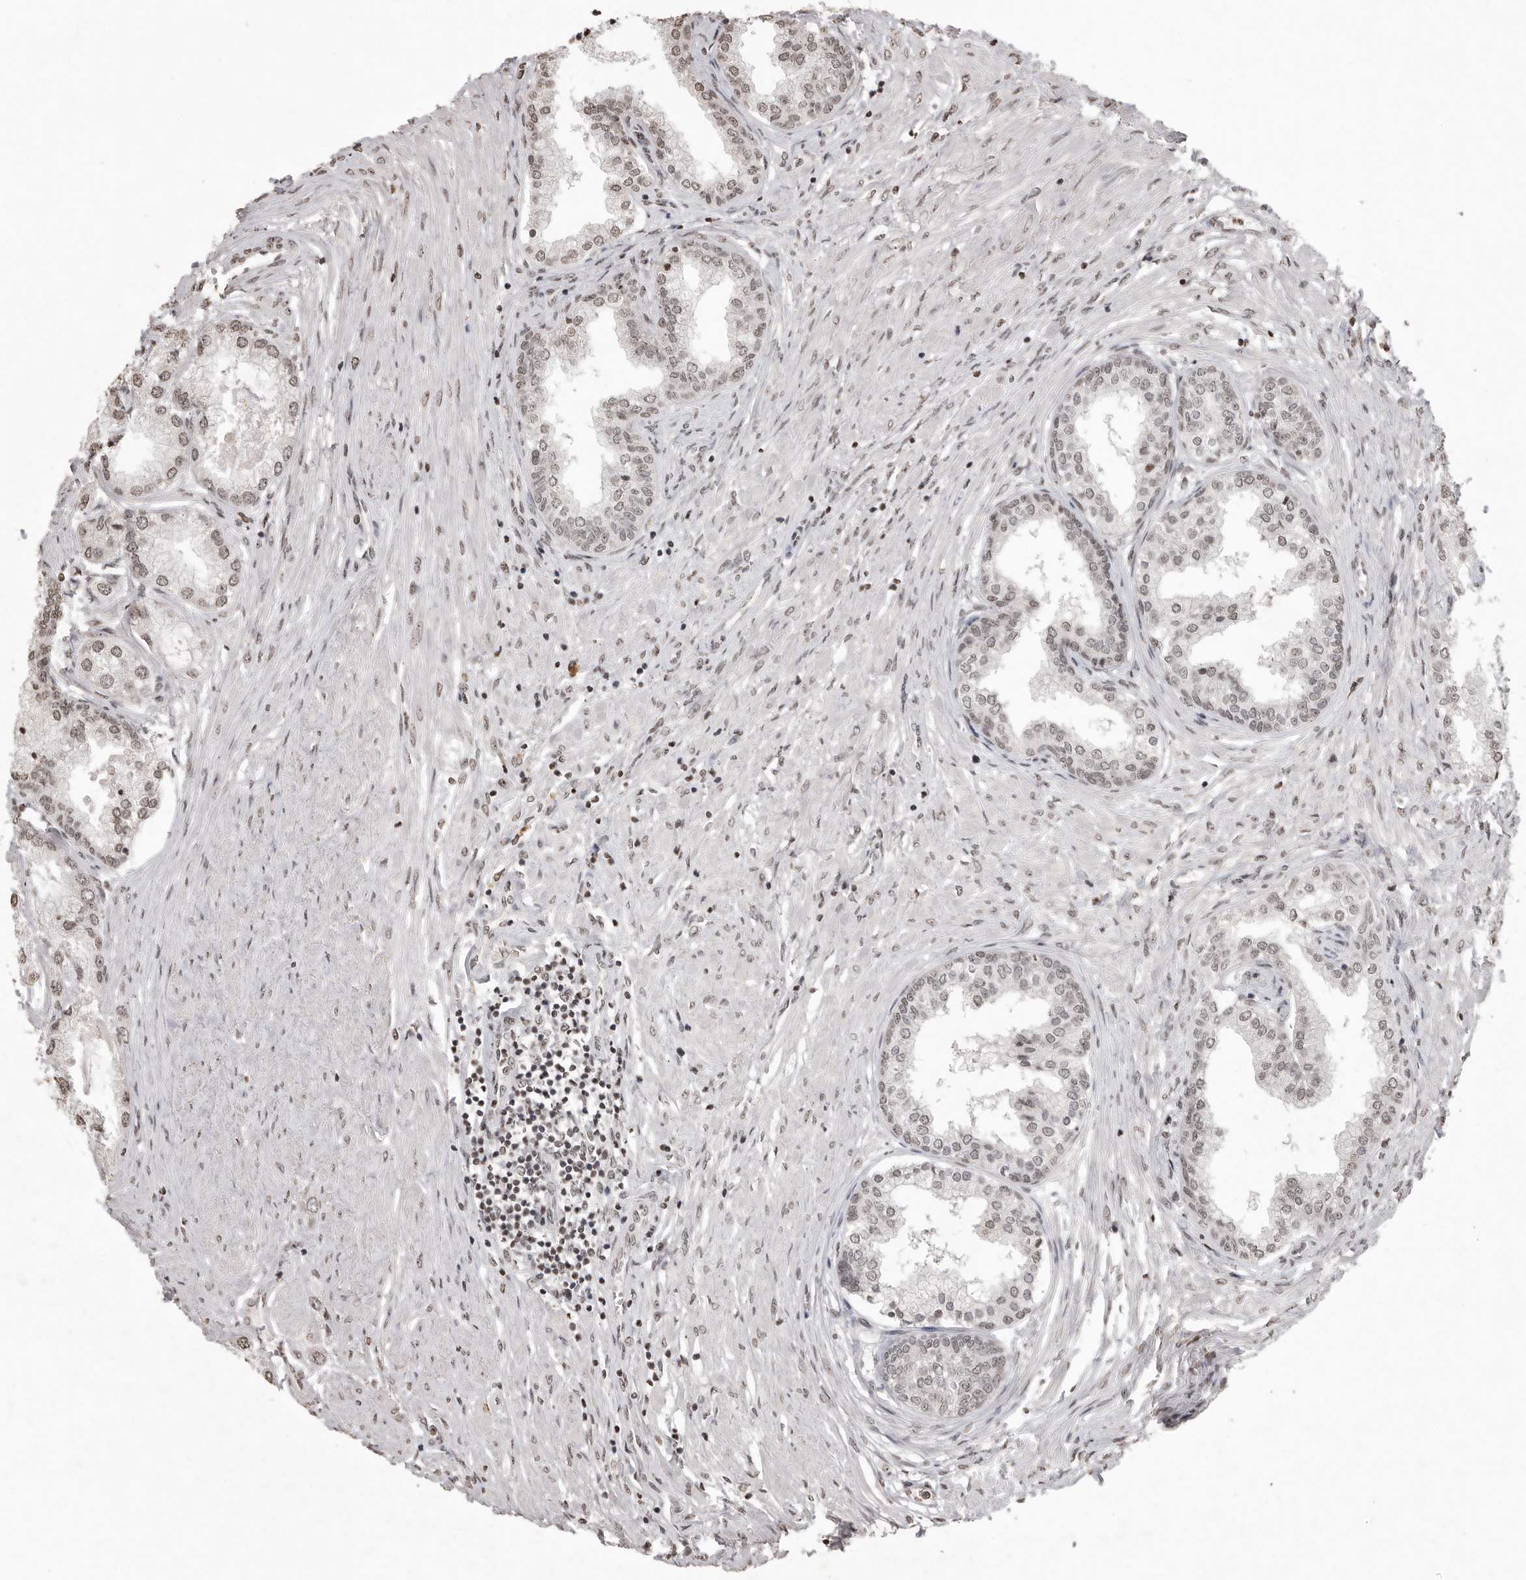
{"staining": {"intensity": "weak", "quantity": "<25%", "location": "nuclear"}, "tissue": "prostate cancer", "cell_type": "Tumor cells", "image_type": "cancer", "snomed": [{"axis": "morphology", "description": "Adenocarcinoma, Low grade"}, {"axis": "topography", "description": "Prostate"}], "caption": "Prostate cancer stained for a protein using IHC shows no positivity tumor cells.", "gene": "WDR45", "patient": {"sex": "male", "age": 62}}